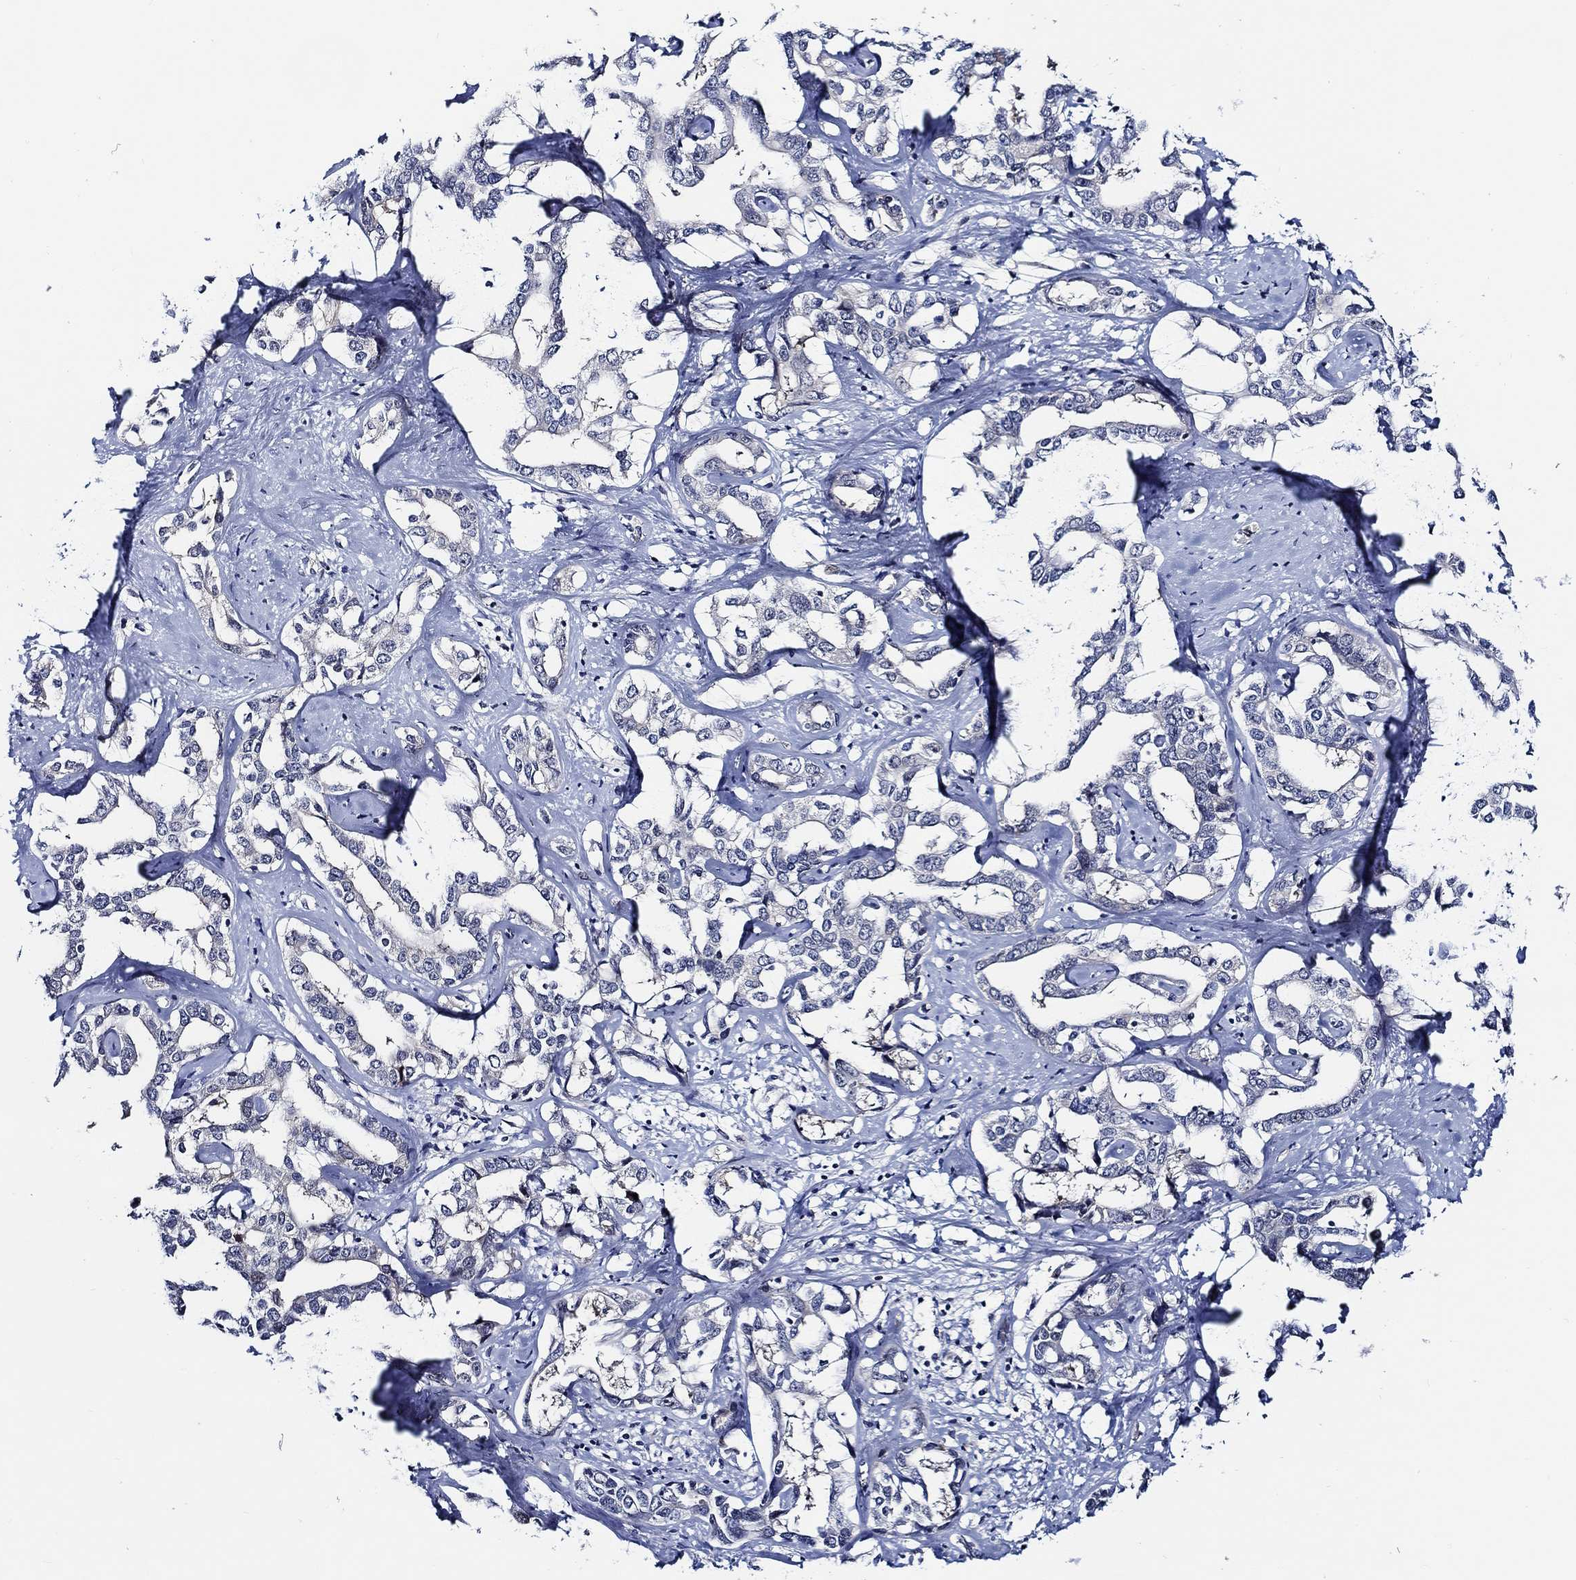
{"staining": {"intensity": "negative", "quantity": "none", "location": "none"}, "tissue": "liver cancer", "cell_type": "Tumor cells", "image_type": "cancer", "snomed": [{"axis": "morphology", "description": "Cholangiocarcinoma"}, {"axis": "topography", "description": "Liver"}], "caption": "The micrograph displays no staining of tumor cells in liver cholangiocarcinoma. The staining was performed using DAB to visualize the protein expression in brown, while the nuclei were stained in blue with hematoxylin (Magnification: 20x).", "gene": "C8orf48", "patient": {"sex": "male", "age": 59}}